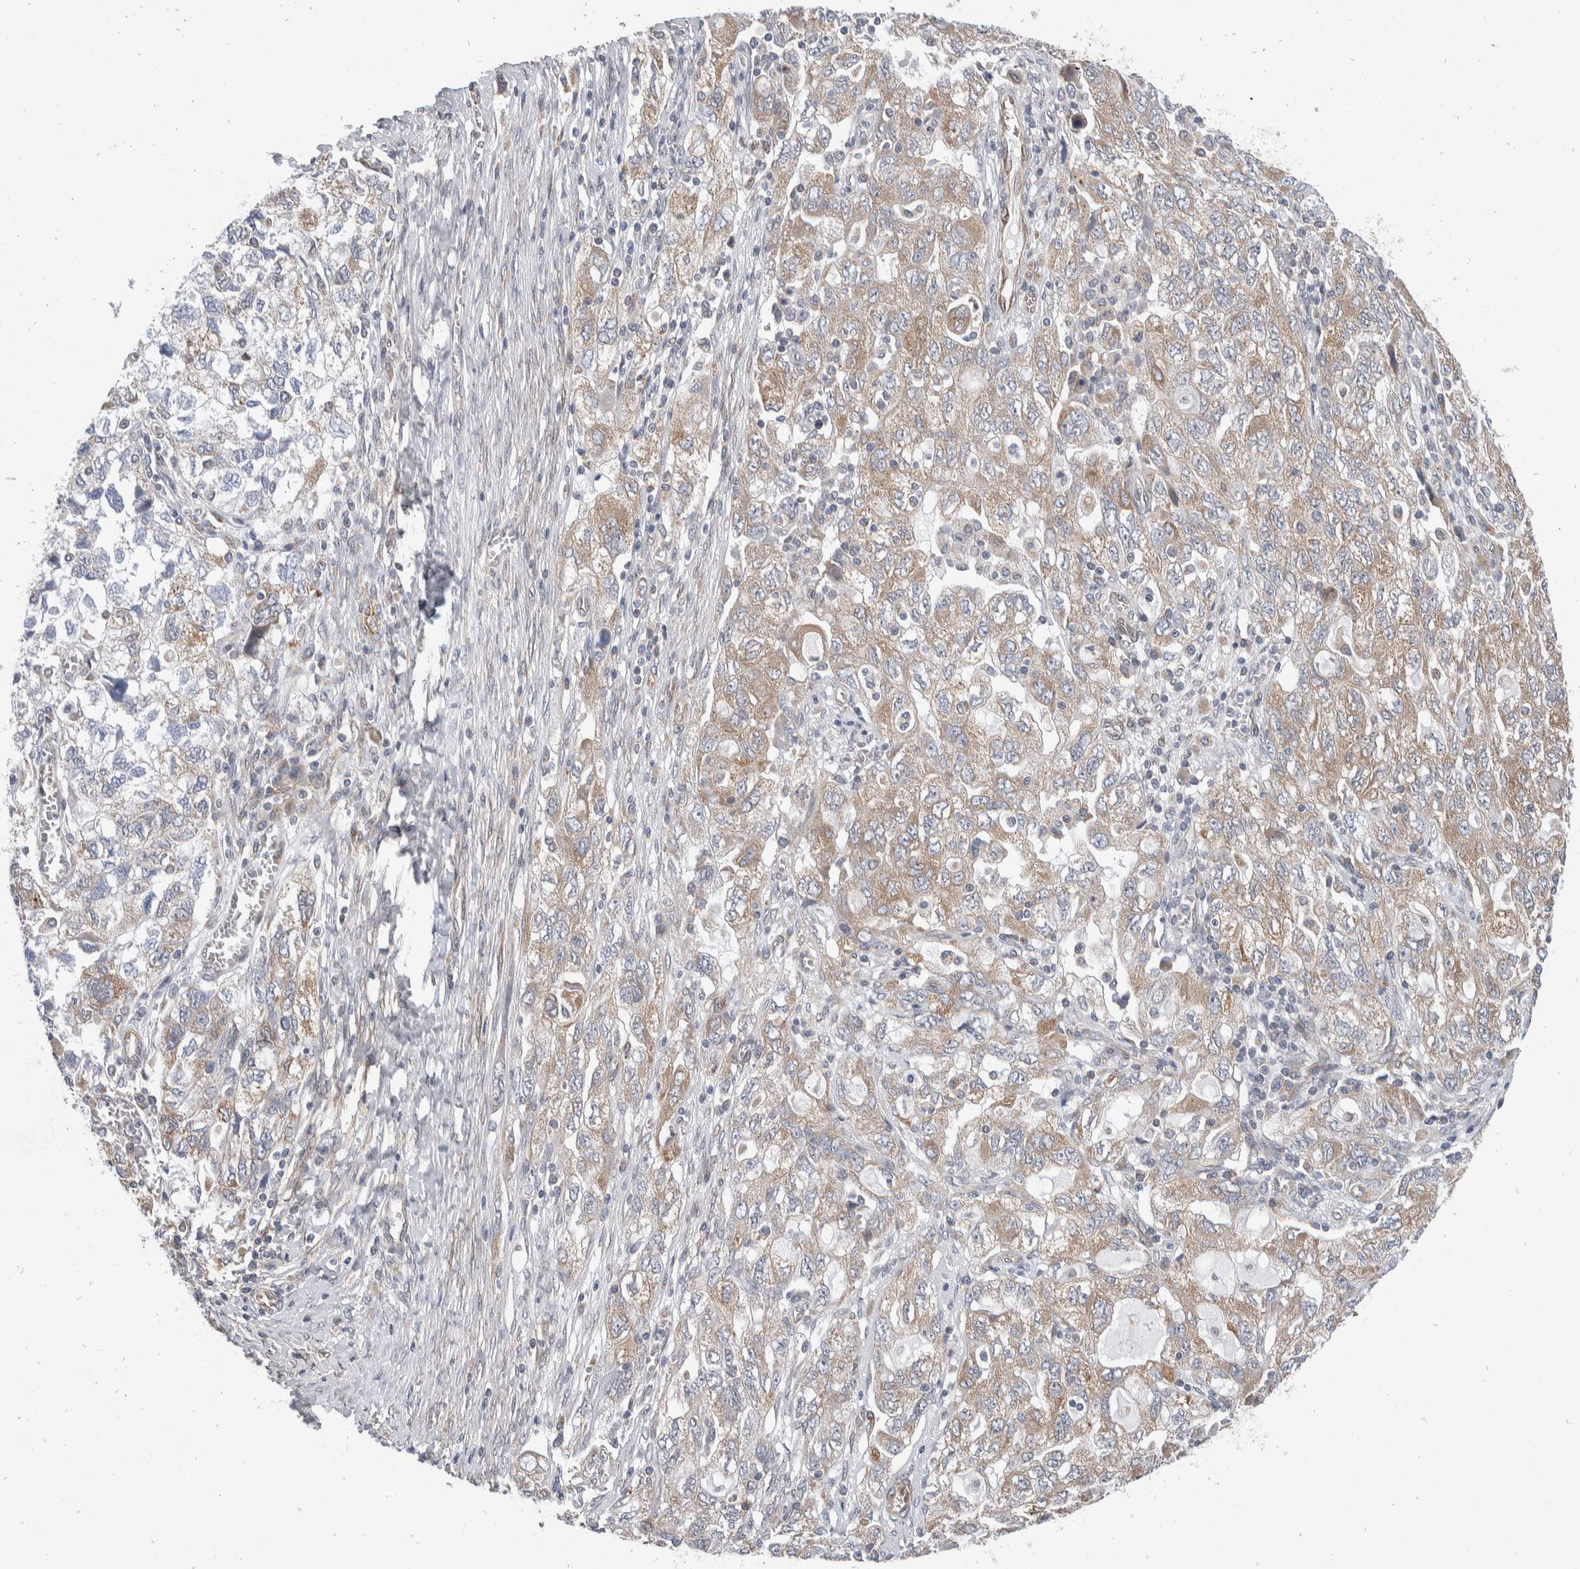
{"staining": {"intensity": "moderate", "quantity": ">75%", "location": "cytoplasmic/membranous"}, "tissue": "ovarian cancer", "cell_type": "Tumor cells", "image_type": "cancer", "snomed": [{"axis": "morphology", "description": "Carcinoma, NOS"}, {"axis": "morphology", "description": "Cystadenocarcinoma, serous, NOS"}, {"axis": "topography", "description": "Ovary"}], "caption": "Immunohistochemistry photomicrograph of neoplastic tissue: ovarian carcinoma stained using immunohistochemistry (IHC) demonstrates medium levels of moderate protein expression localized specifically in the cytoplasmic/membranous of tumor cells, appearing as a cytoplasmic/membranous brown color.", "gene": "TMEM245", "patient": {"sex": "female", "age": 69}}